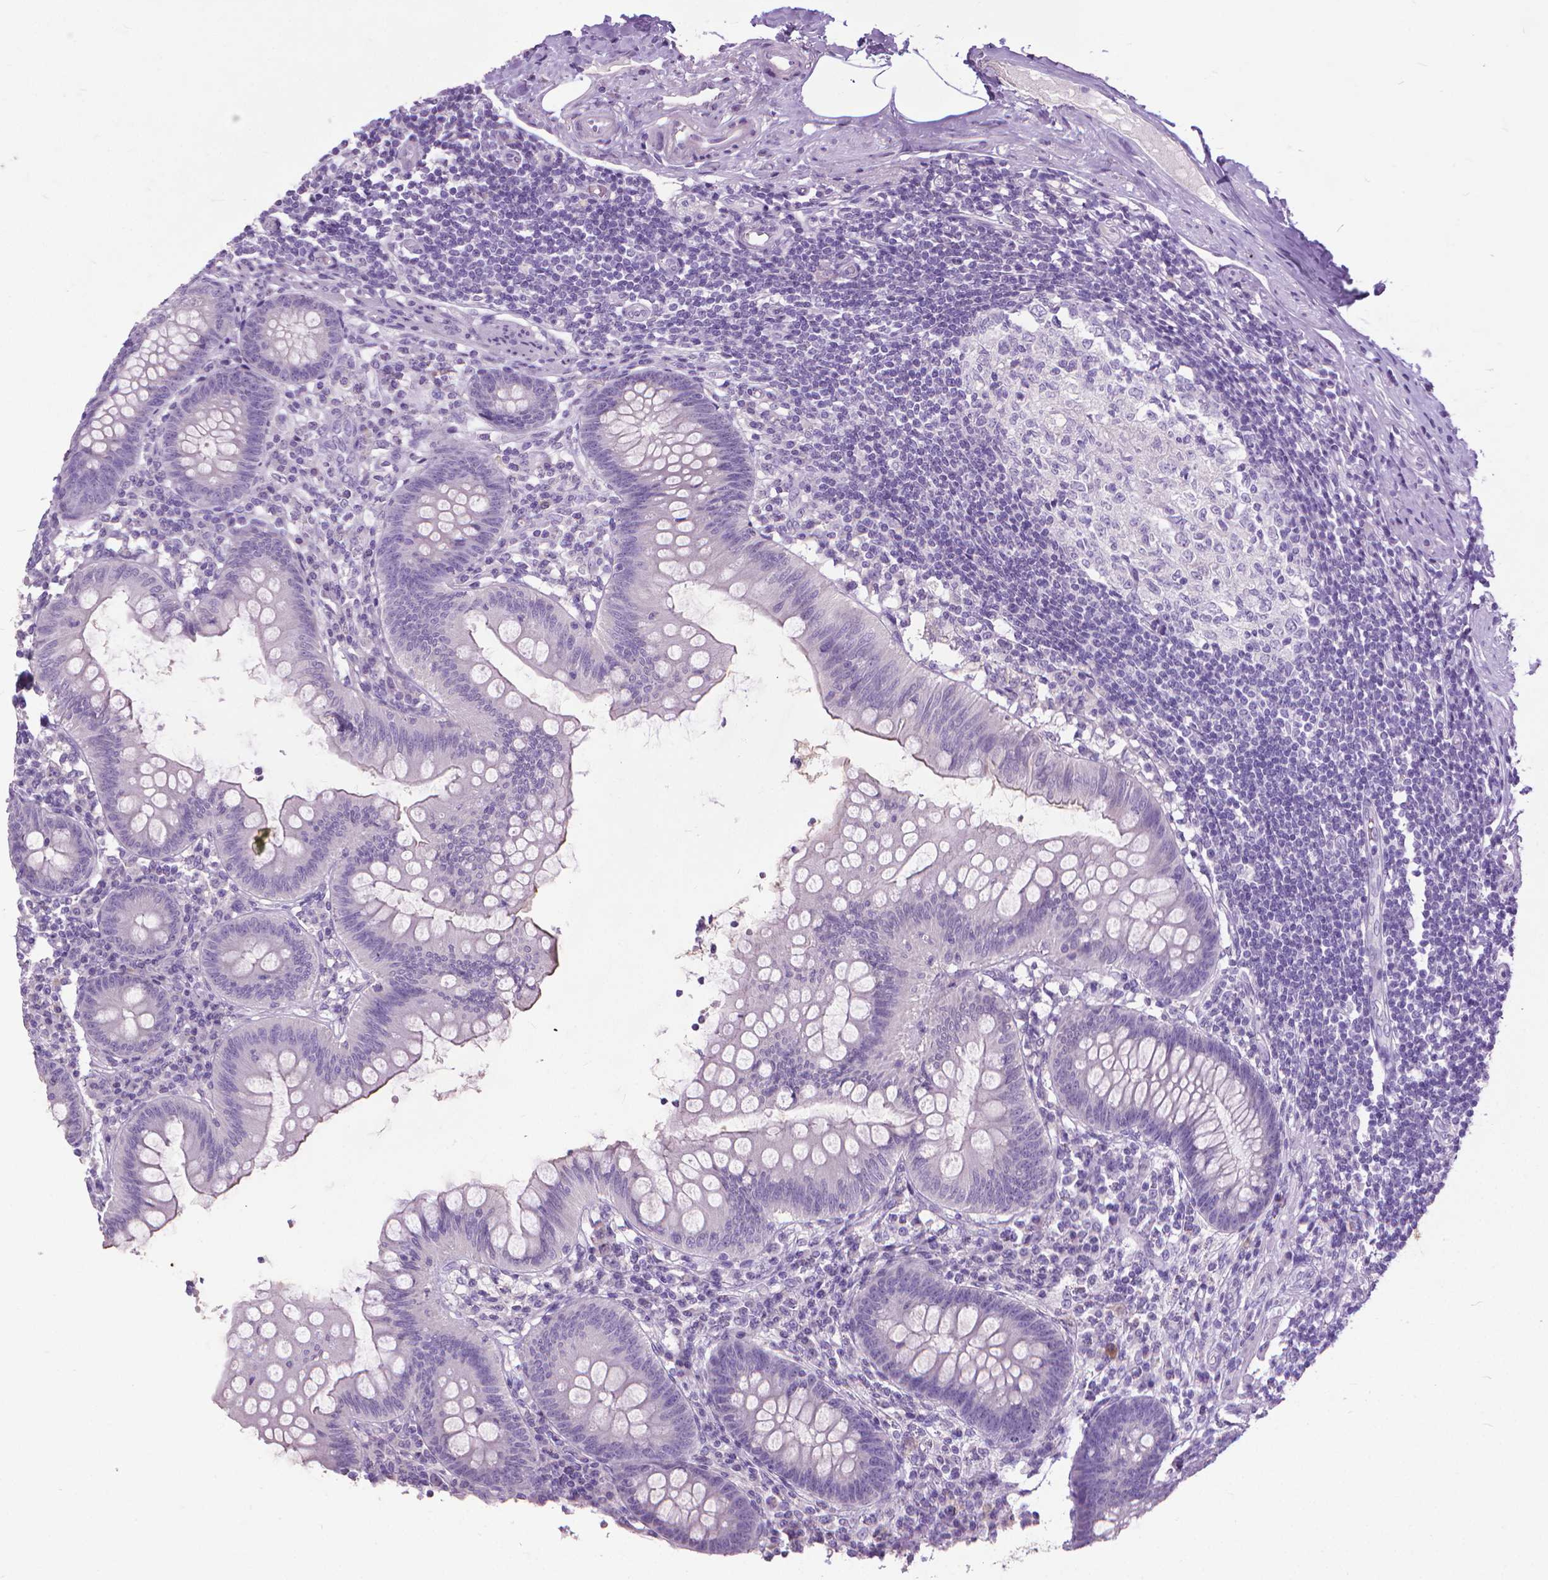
{"staining": {"intensity": "negative", "quantity": "none", "location": "none"}, "tissue": "appendix", "cell_type": "Glandular cells", "image_type": "normal", "snomed": [{"axis": "morphology", "description": "Normal tissue, NOS"}, {"axis": "topography", "description": "Appendix"}], "caption": "This image is of unremarkable appendix stained with immunohistochemistry to label a protein in brown with the nuclei are counter-stained blue. There is no staining in glandular cells.", "gene": "KRT5", "patient": {"sex": "female", "age": 57}}